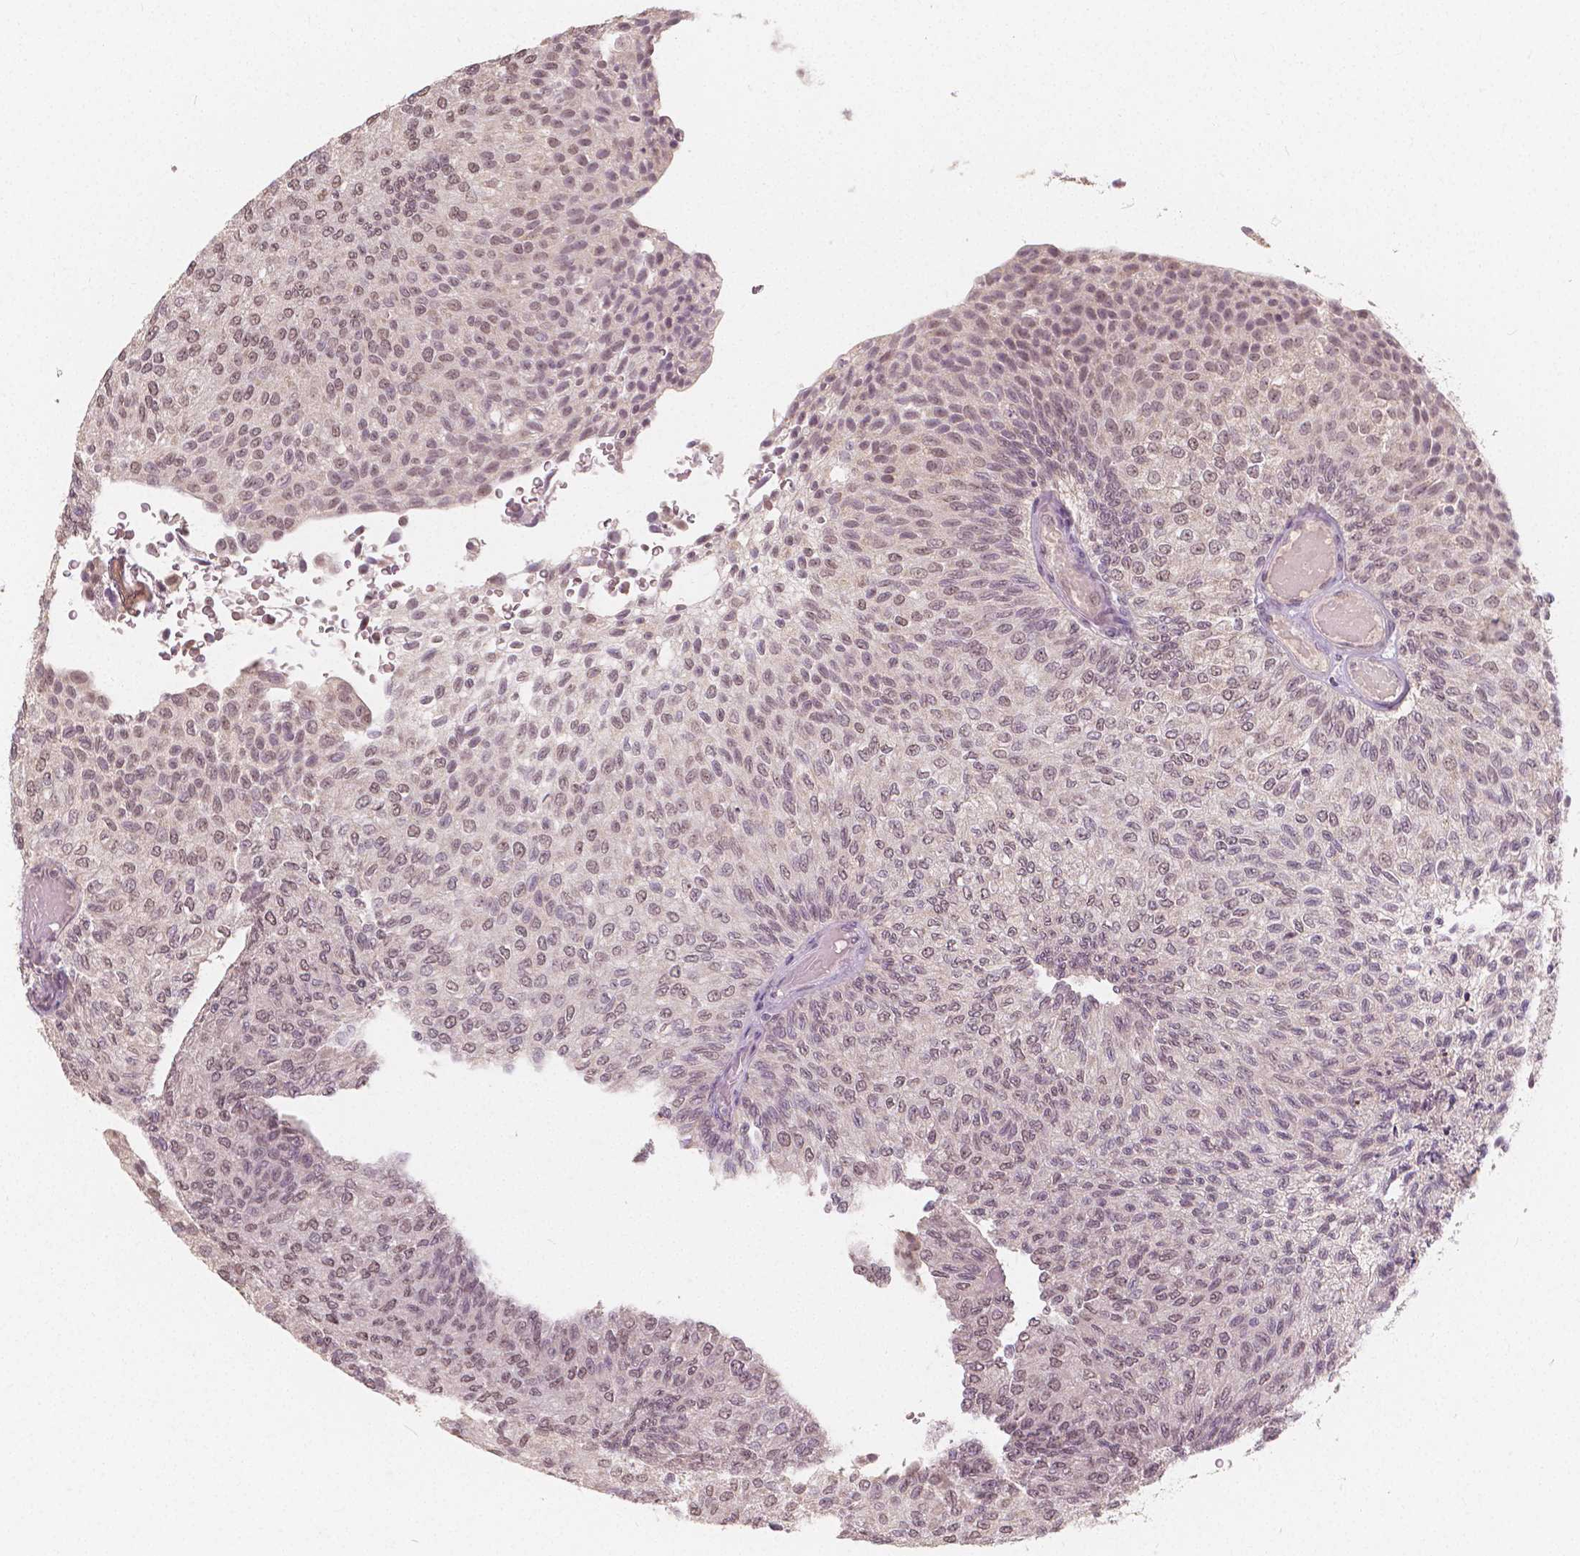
{"staining": {"intensity": "weak", "quantity": ">75%", "location": "nuclear"}, "tissue": "urothelial cancer", "cell_type": "Tumor cells", "image_type": "cancer", "snomed": [{"axis": "morphology", "description": "Urothelial carcinoma, Low grade"}, {"axis": "topography", "description": "Urinary bladder"}], "caption": "High-magnification brightfield microscopy of urothelial cancer stained with DAB (3,3'-diaminobenzidine) (brown) and counterstained with hematoxylin (blue). tumor cells exhibit weak nuclear expression is identified in about>75% of cells.", "gene": "NOLC1", "patient": {"sex": "male", "age": 78}}